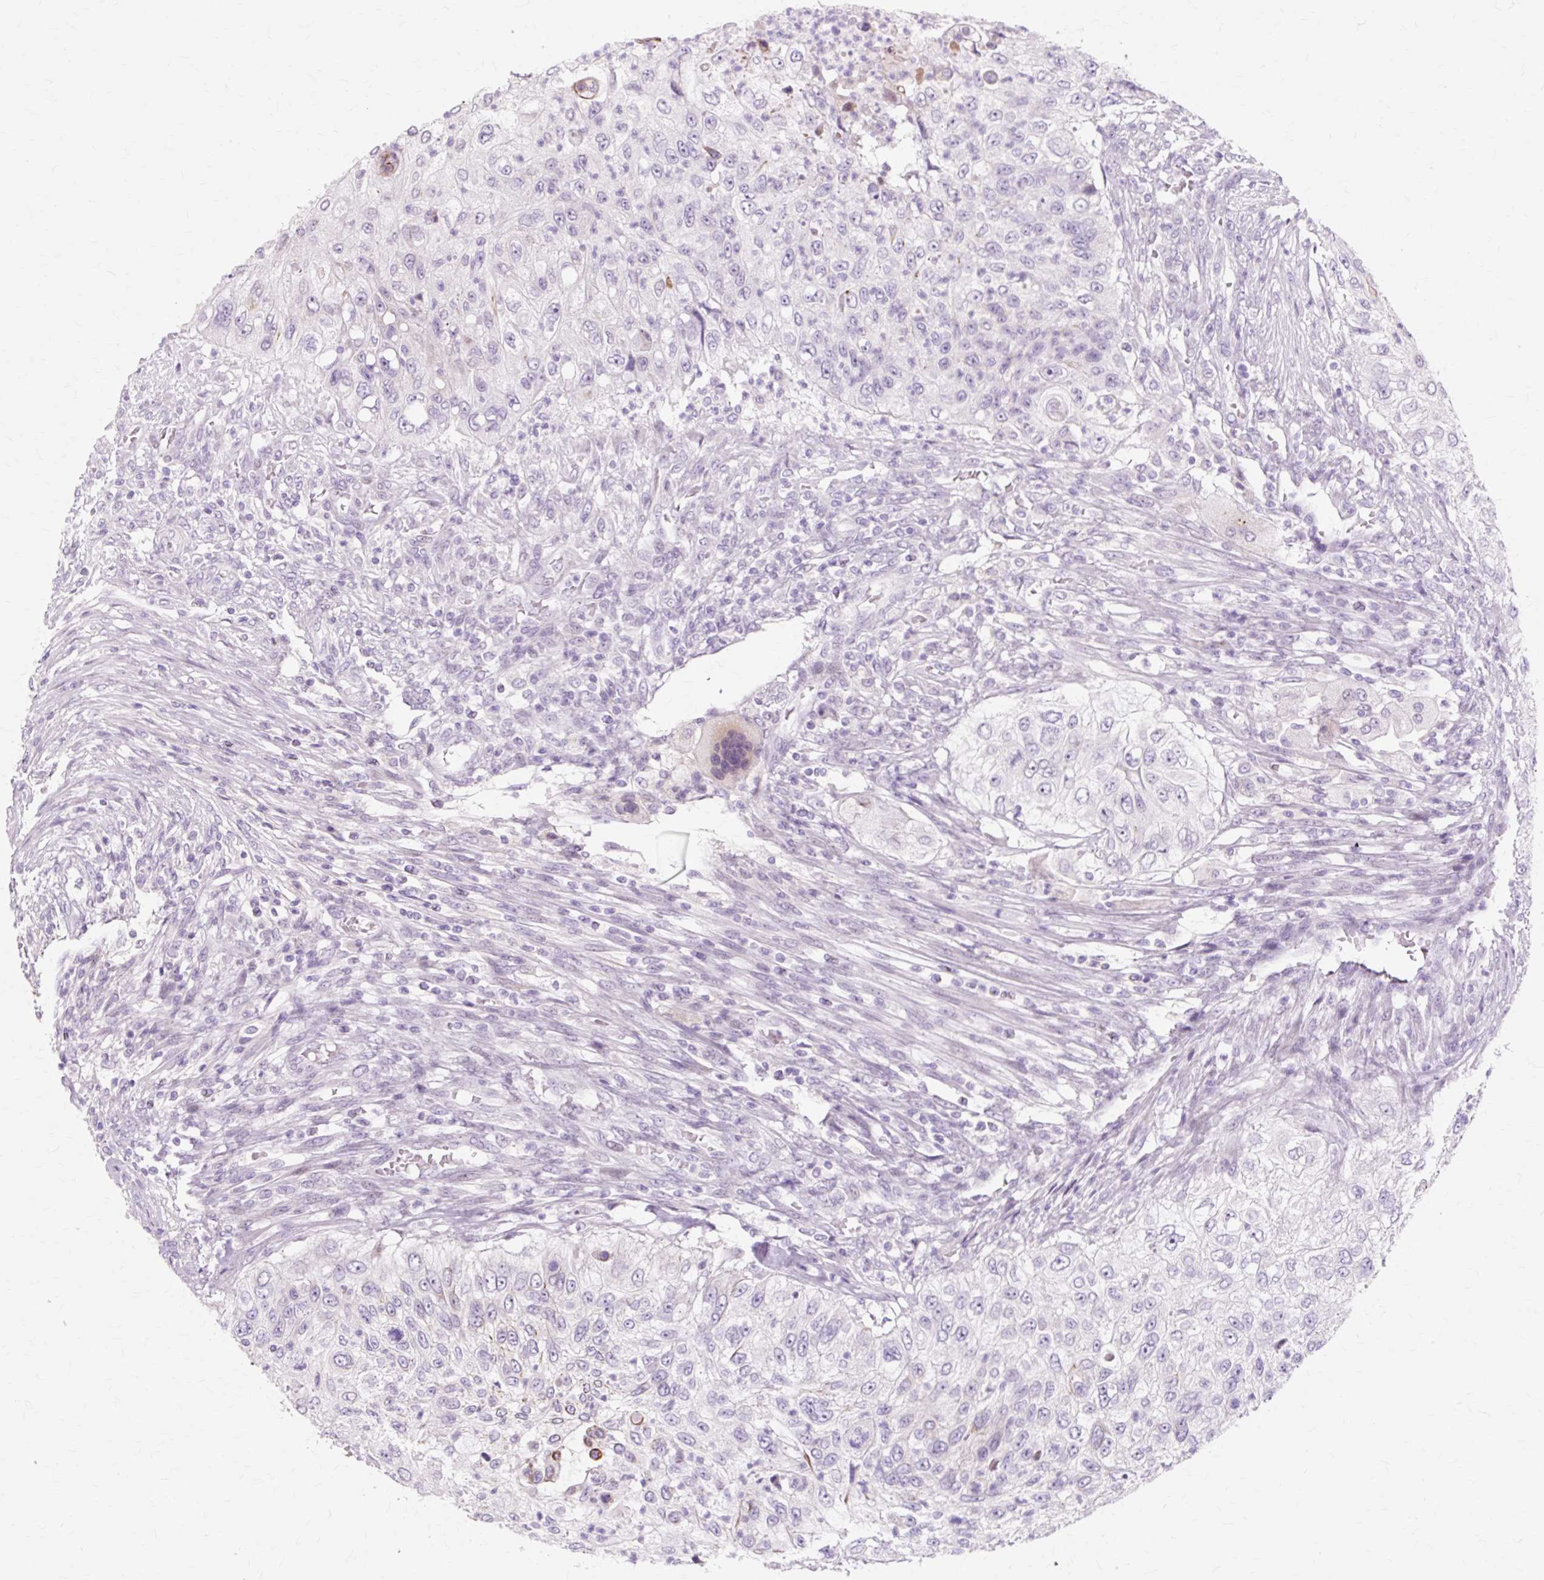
{"staining": {"intensity": "moderate", "quantity": "<25%", "location": "cytoplasmic/membranous"}, "tissue": "urothelial cancer", "cell_type": "Tumor cells", "image_type": "cancer", "snomed": [{"axis": "morphology", "description": "Urothelial carcinoma, High grade"}, {"axis": "topography", "description": "Urinary bladder"}], "caption": "Immunohistochemical staining of urothelial cancer shows low levels of moderate cytoplasmic/membranous protein expression in about <25% of tumor cells.", "gene": "IRX2", "patient": {"sex": "female", "age": 60}}